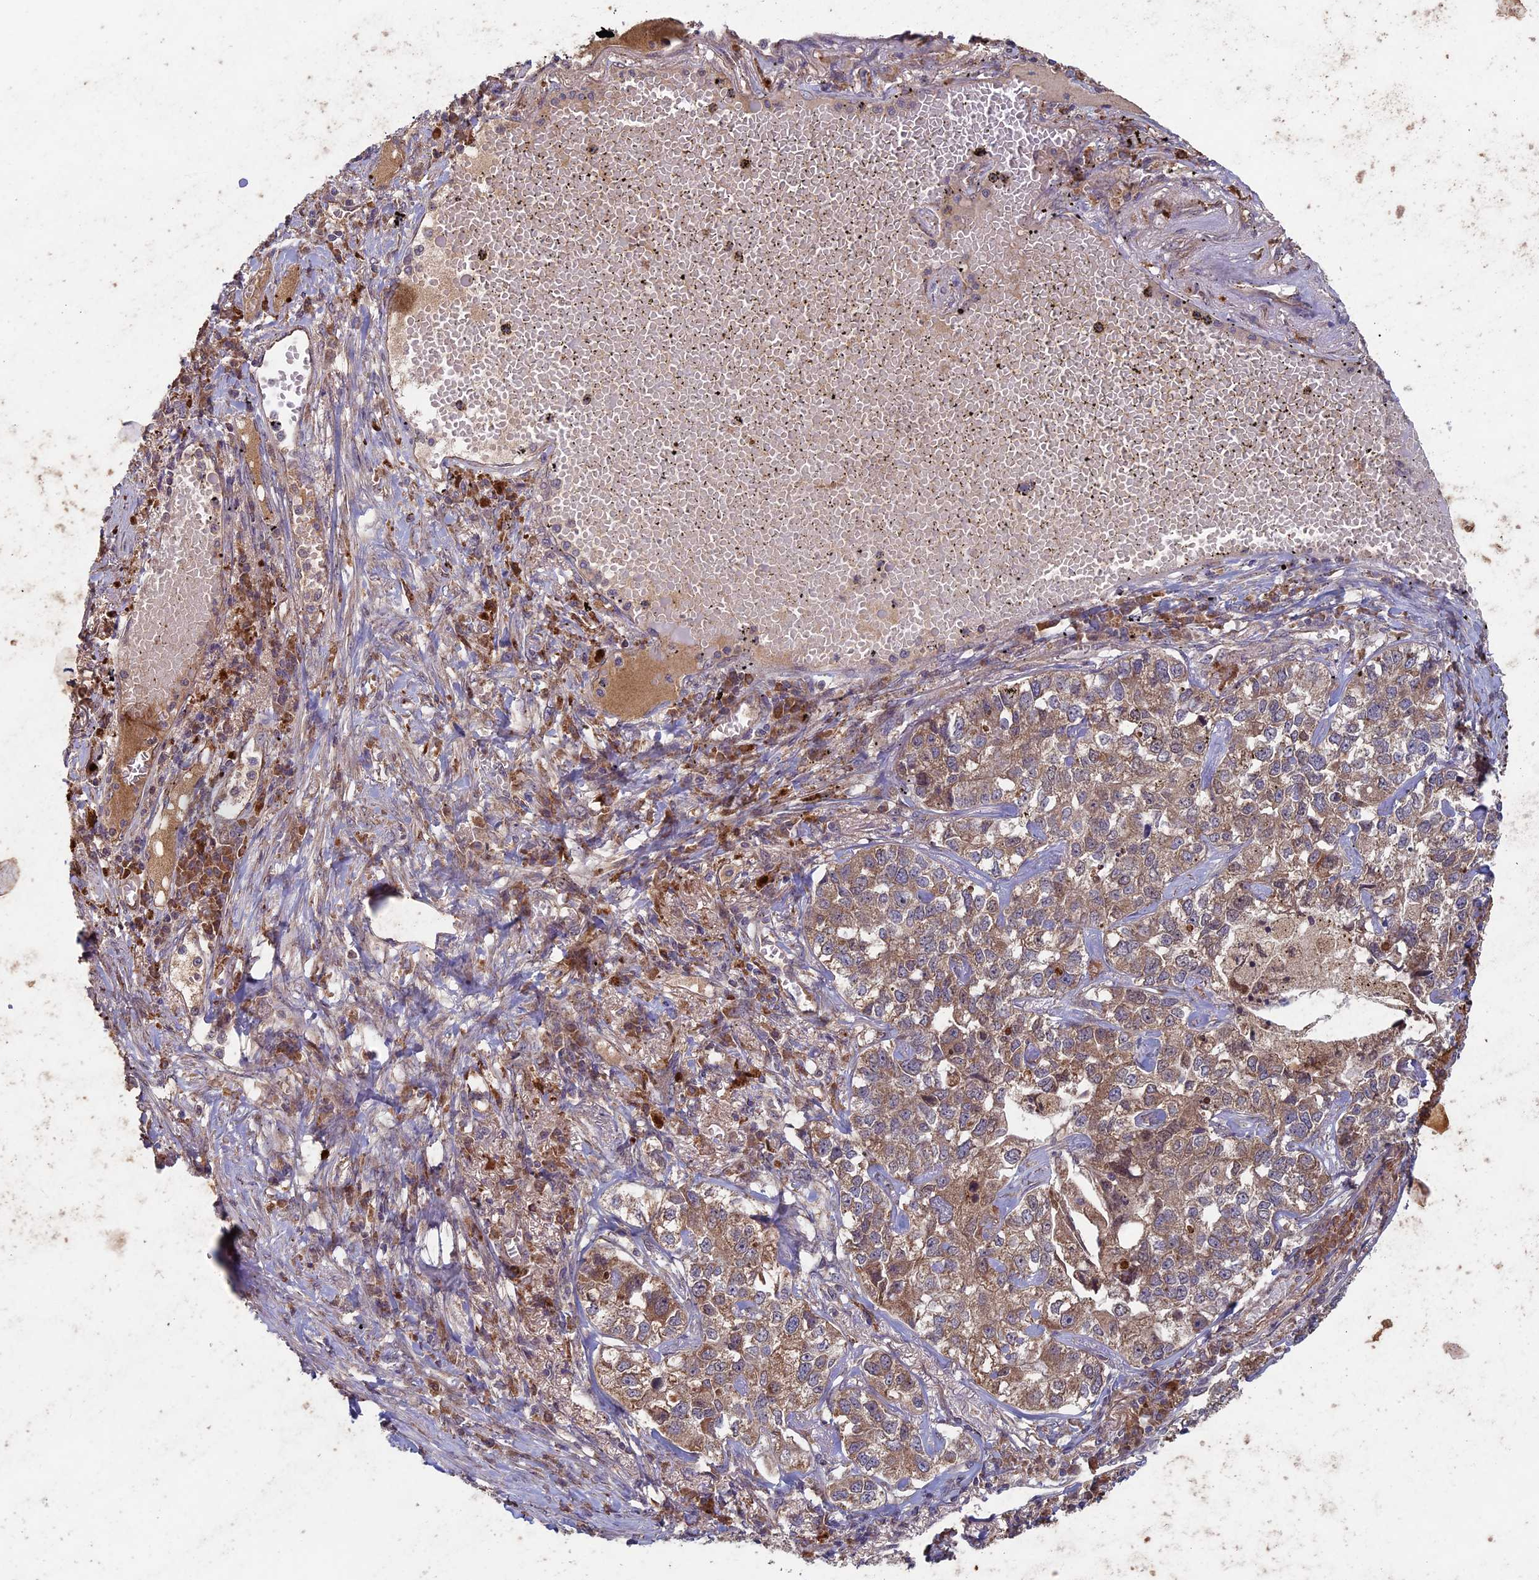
{"staining": {"intensity": "moderate", "quantity": ">75%", "location": "cytoplasmic/membranous"}, "tissue": "lung cancer", "cell_type": "Tumor cells", "image_type": "cancer", "snomed": [{"axis": "morphology", "description": "Adenocarcinoma, NOS"}, {"axis": "topography", "description": "Lung"}], "caption": "Lung cancer stained with immunohistochemistry (IHC) shows moderate cytoplasmic/membranous staining in approximately >75% of tumor cells.", "gene": "RCCD1", "patient": {"sex": "male", "age": 49}}